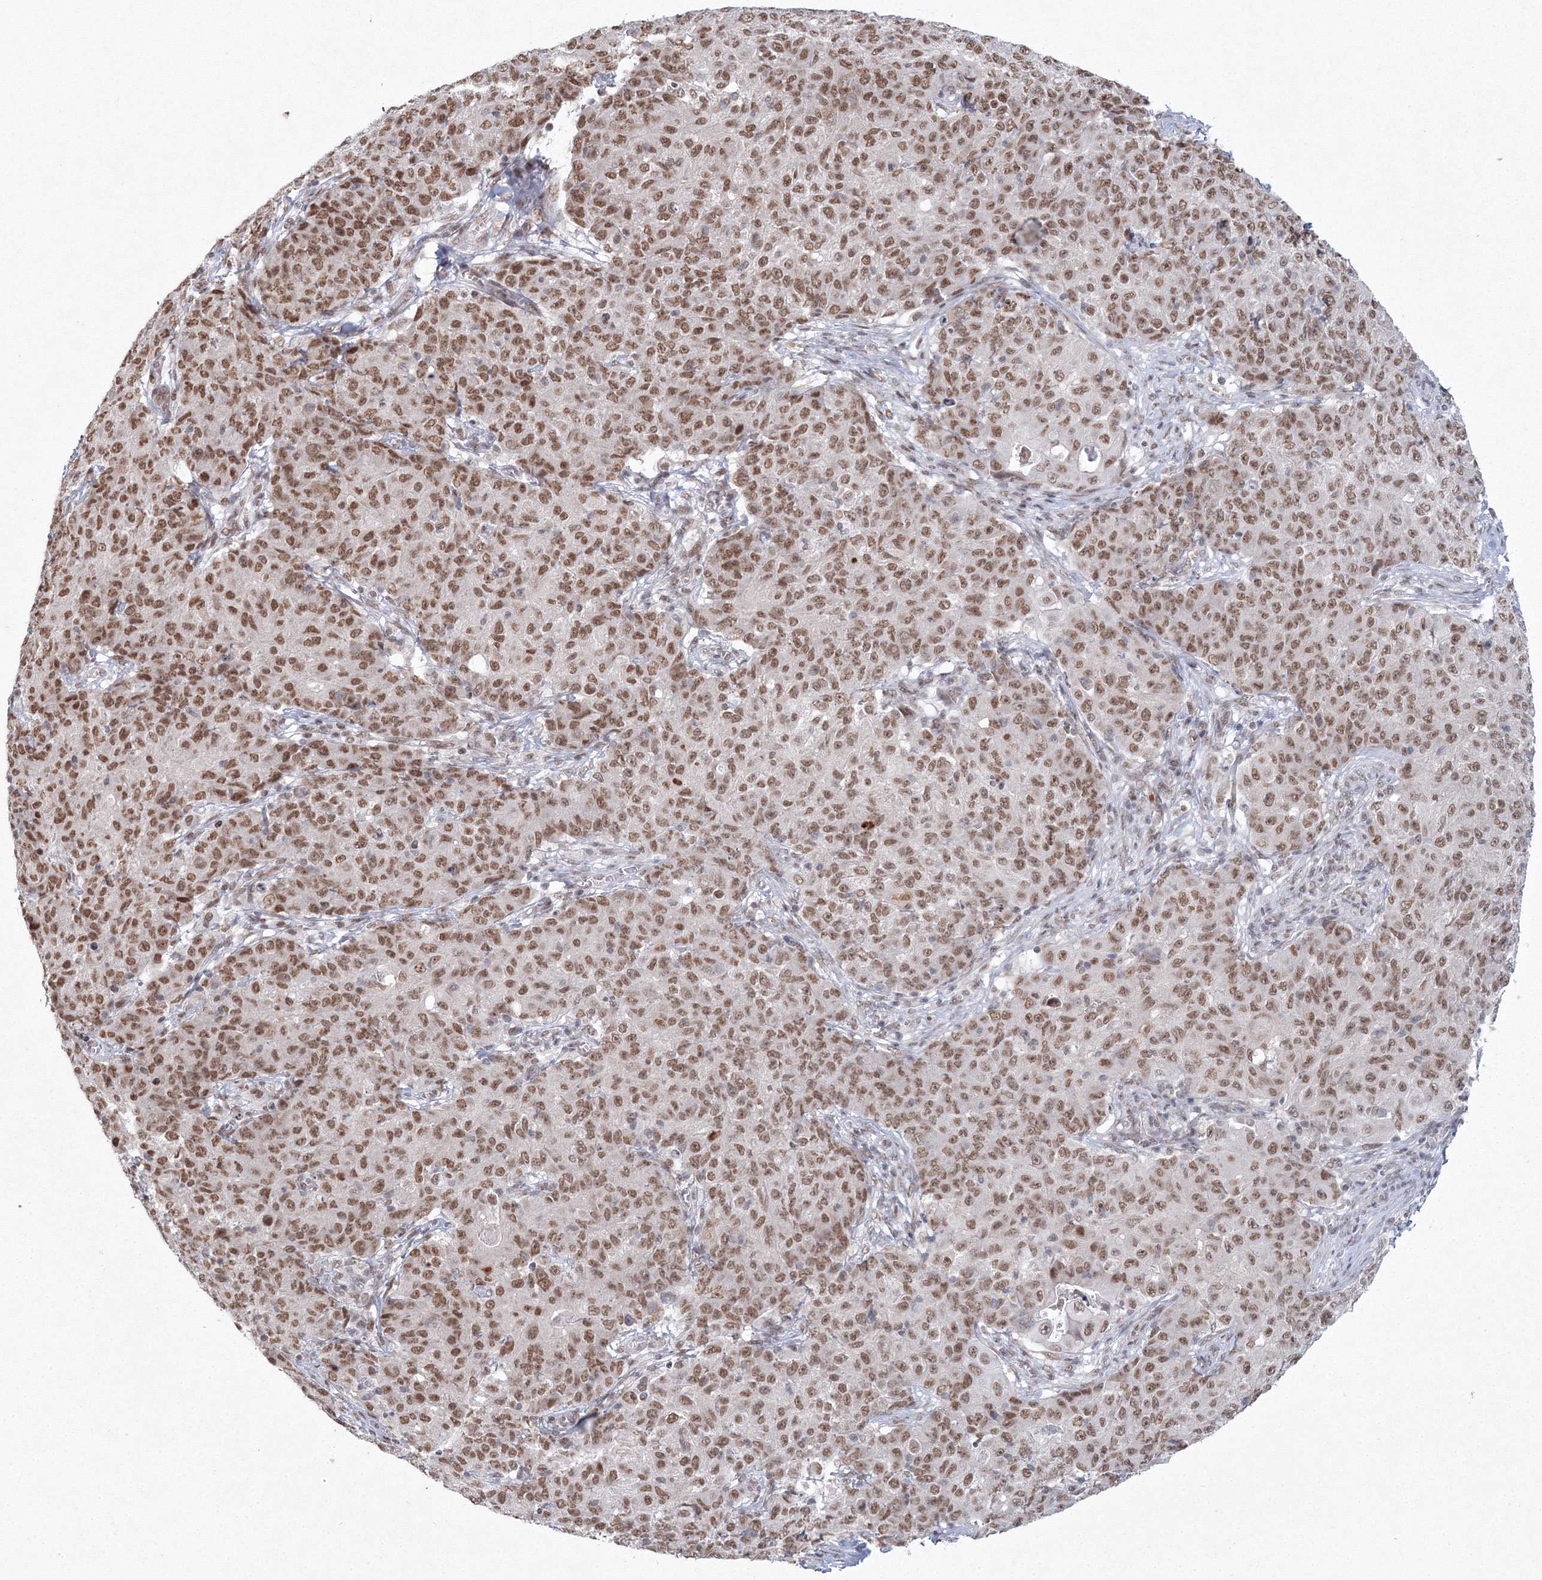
{"staining": {"intensity": "moderate", "quantity": ">75%", "location": "nuclear"}, "tissue": "ovarian cancer", "cell_type": "Tumor cells", "image_type": "cancer", "snomed": [{"axis": "morphology", "description": "Carcinoma, endometroid"}, {"axis": "topography", "description": "Ovary"}], "caption": "A brown stain highlights moderate nuclear staining of a protein in ovarian cancer (endometroid carcinoma) tumor cells. (brown staining indicates protein expression, while blue staining denotes nuclei).", "gene": "C3orf33", "patient": {"sex": "female", "age": 42}}